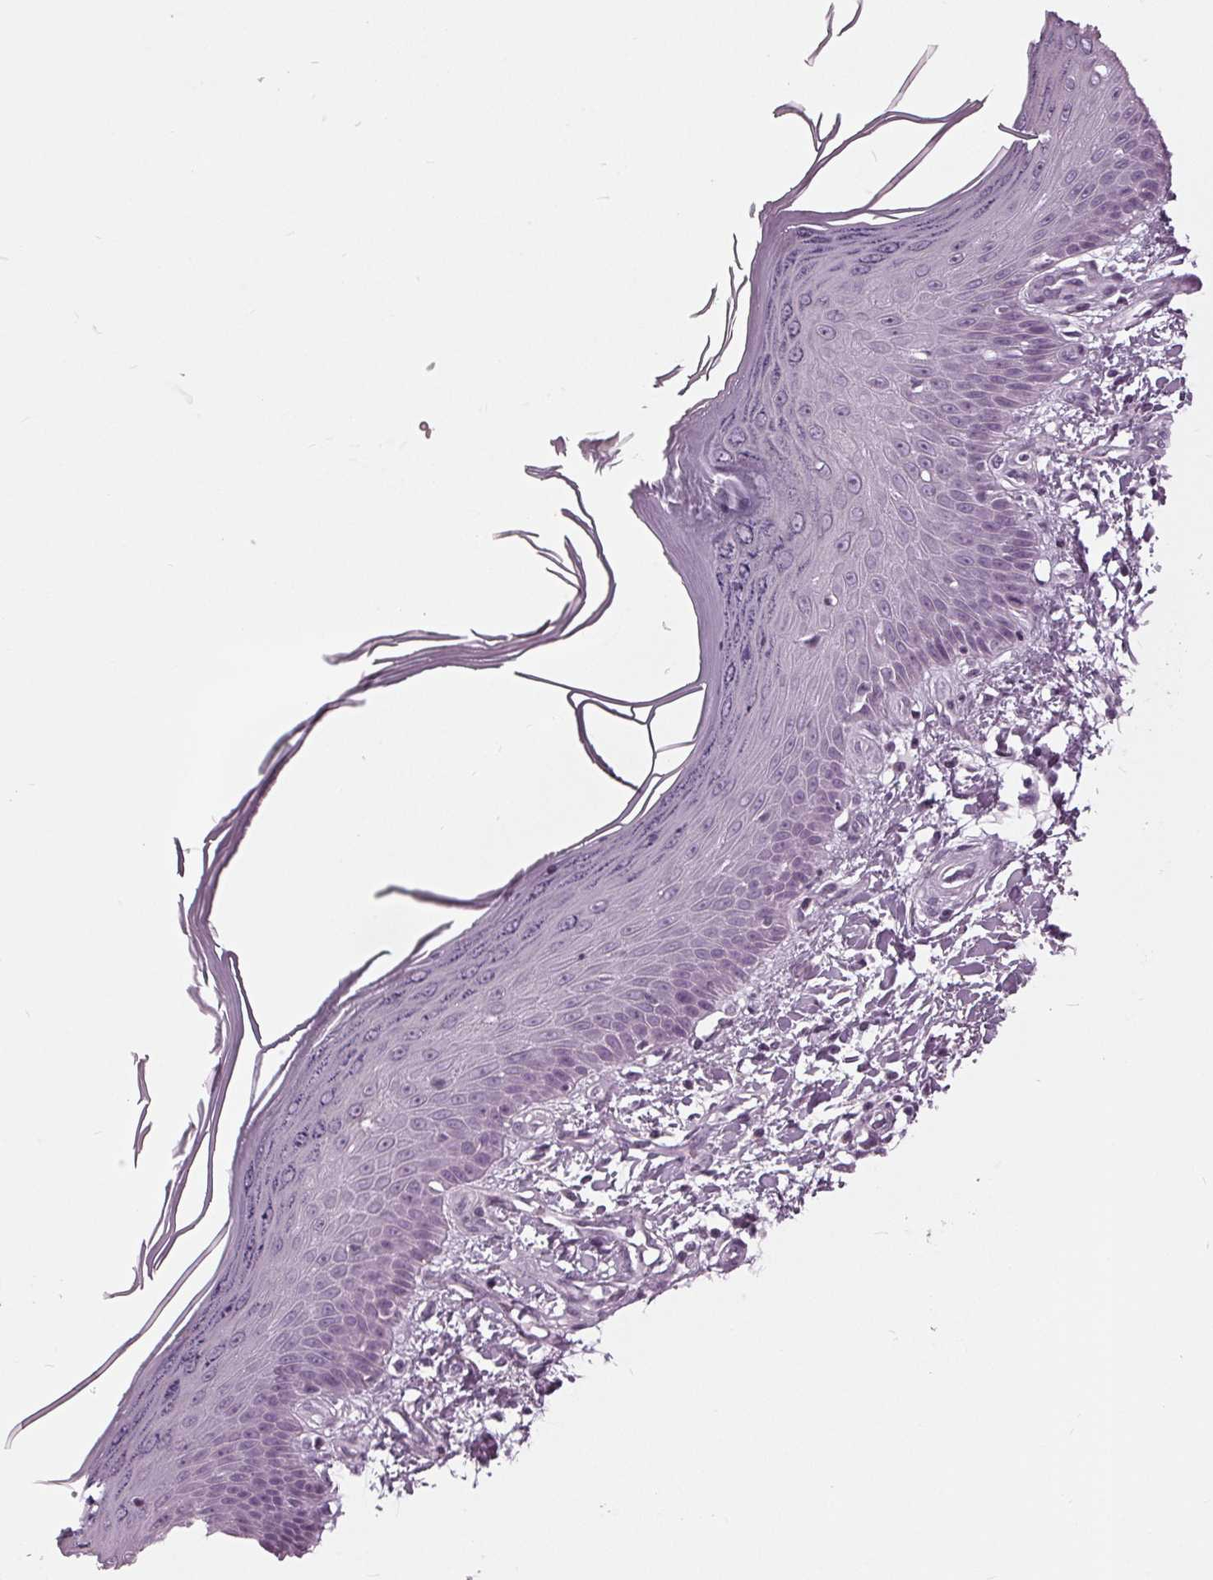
{"staining": {"intensity": "negative", "quantity": "none", "location": "none"}, "tissue": "skin", "cell_type": "Fibroblasts", "image_type": "normal", "snomed": [{"axis": "morphology", "description": "Normal tissue, NOS"}, {"axis": "topography", "description": "Skin"}], "caption": "DAB (3,3'-diaminobenzidine) immunohistochemical staining of benign skin displays no significant staining in fibroblasts.", "gene": "SLC9A4", "patient": {"sex": "female", "age": 62}}